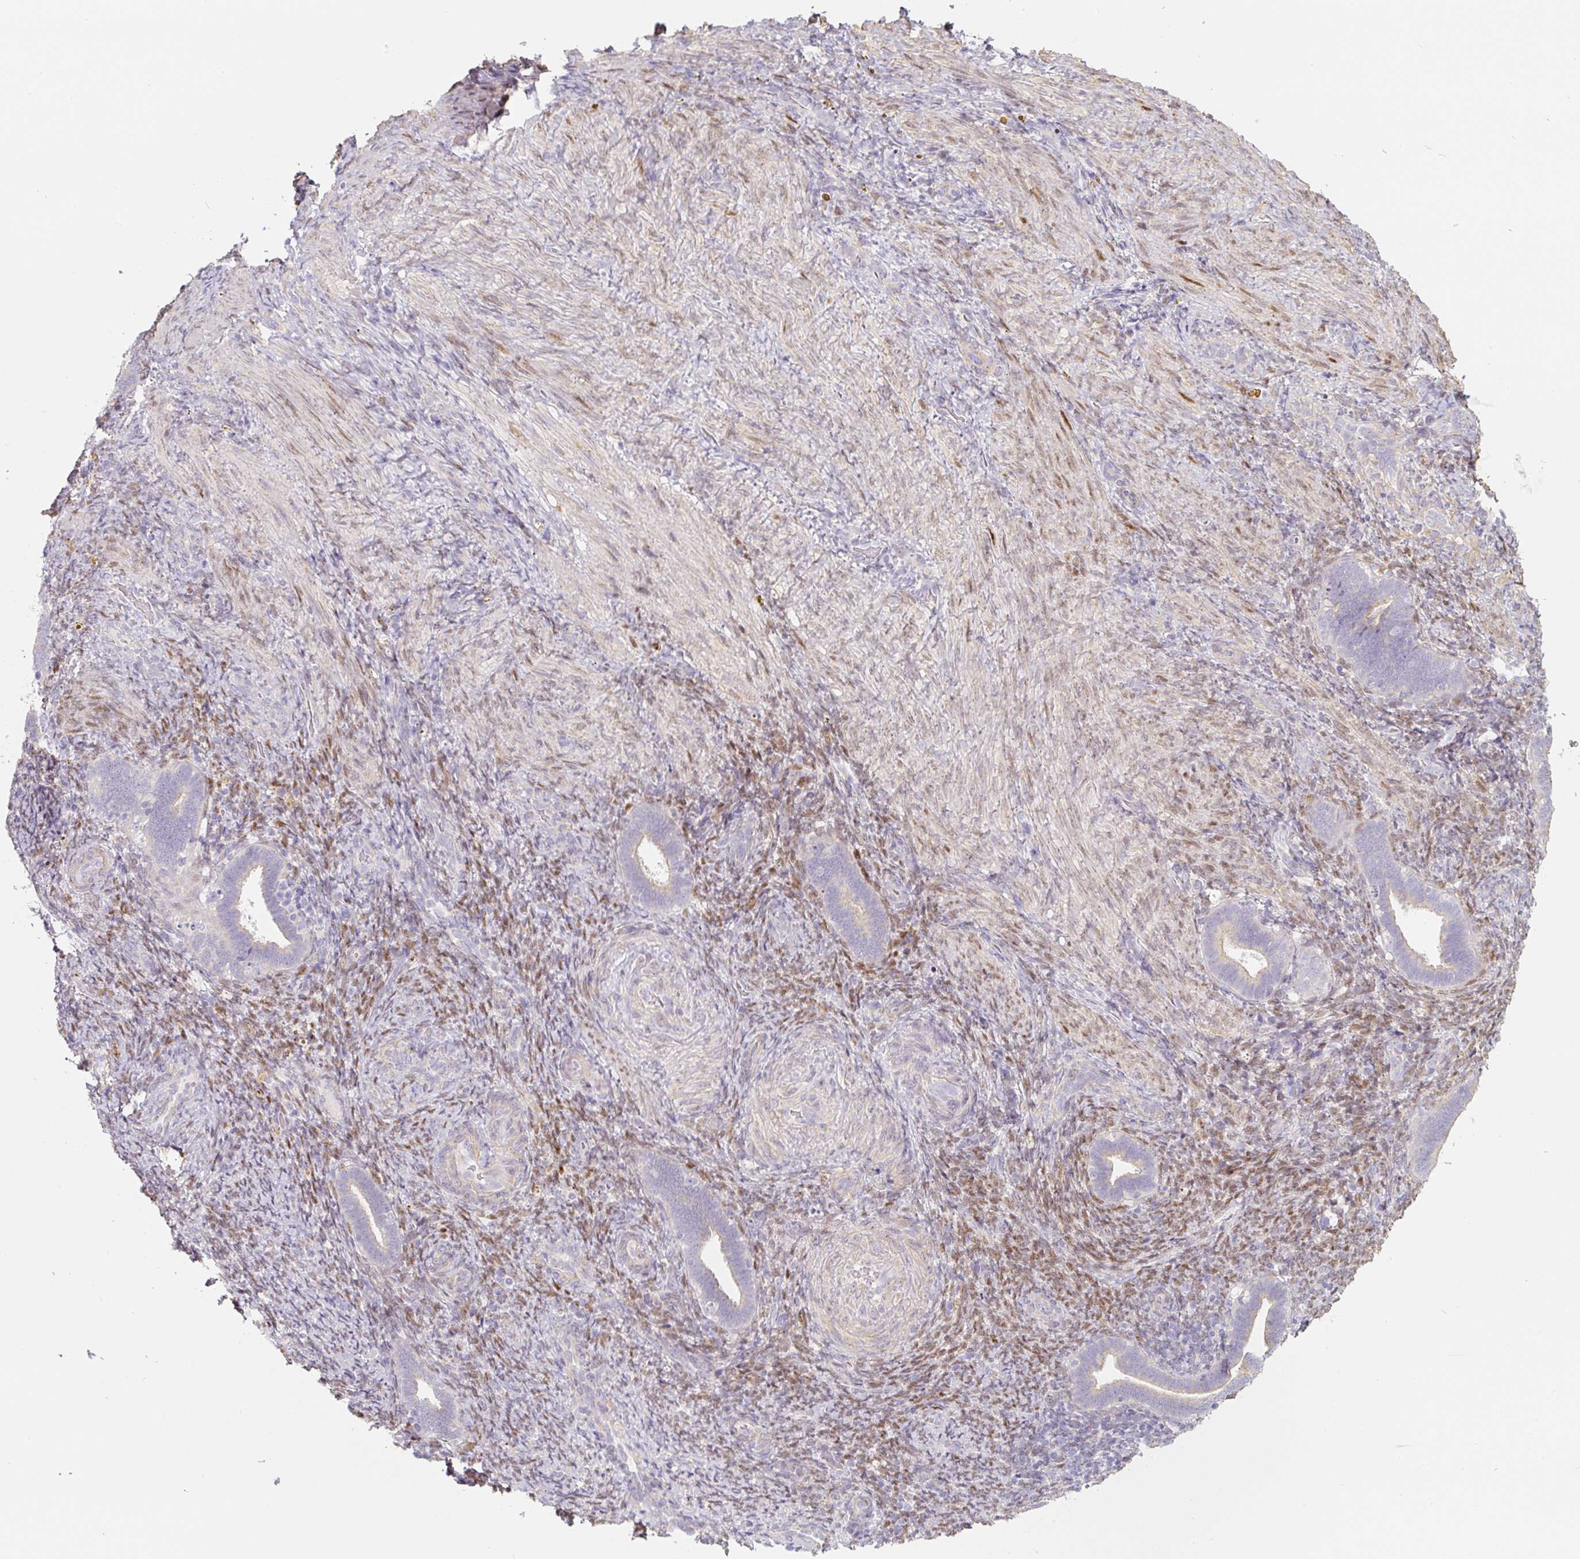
{"staining": {"intensity": "moderate", "quantity": "<25%", "location": "nuclear"}, "tissue": "endometrium", "cell_type": "Cells in endometrial stroma", "image_type": "normal", "snomed": [{"axis": "morphology", "description": "Normal tissue, NOS"}, {"axis": "topography", "description": "Endometrium"}], "caption": "Immunohistochemical staining of benign human endometrium displays <25% levels of moderate nuclear protein staining in about <25% of cells in endometrial stroma.", "gene": "PWWP3B", "patient": {"sex": "female", "age": 34}}